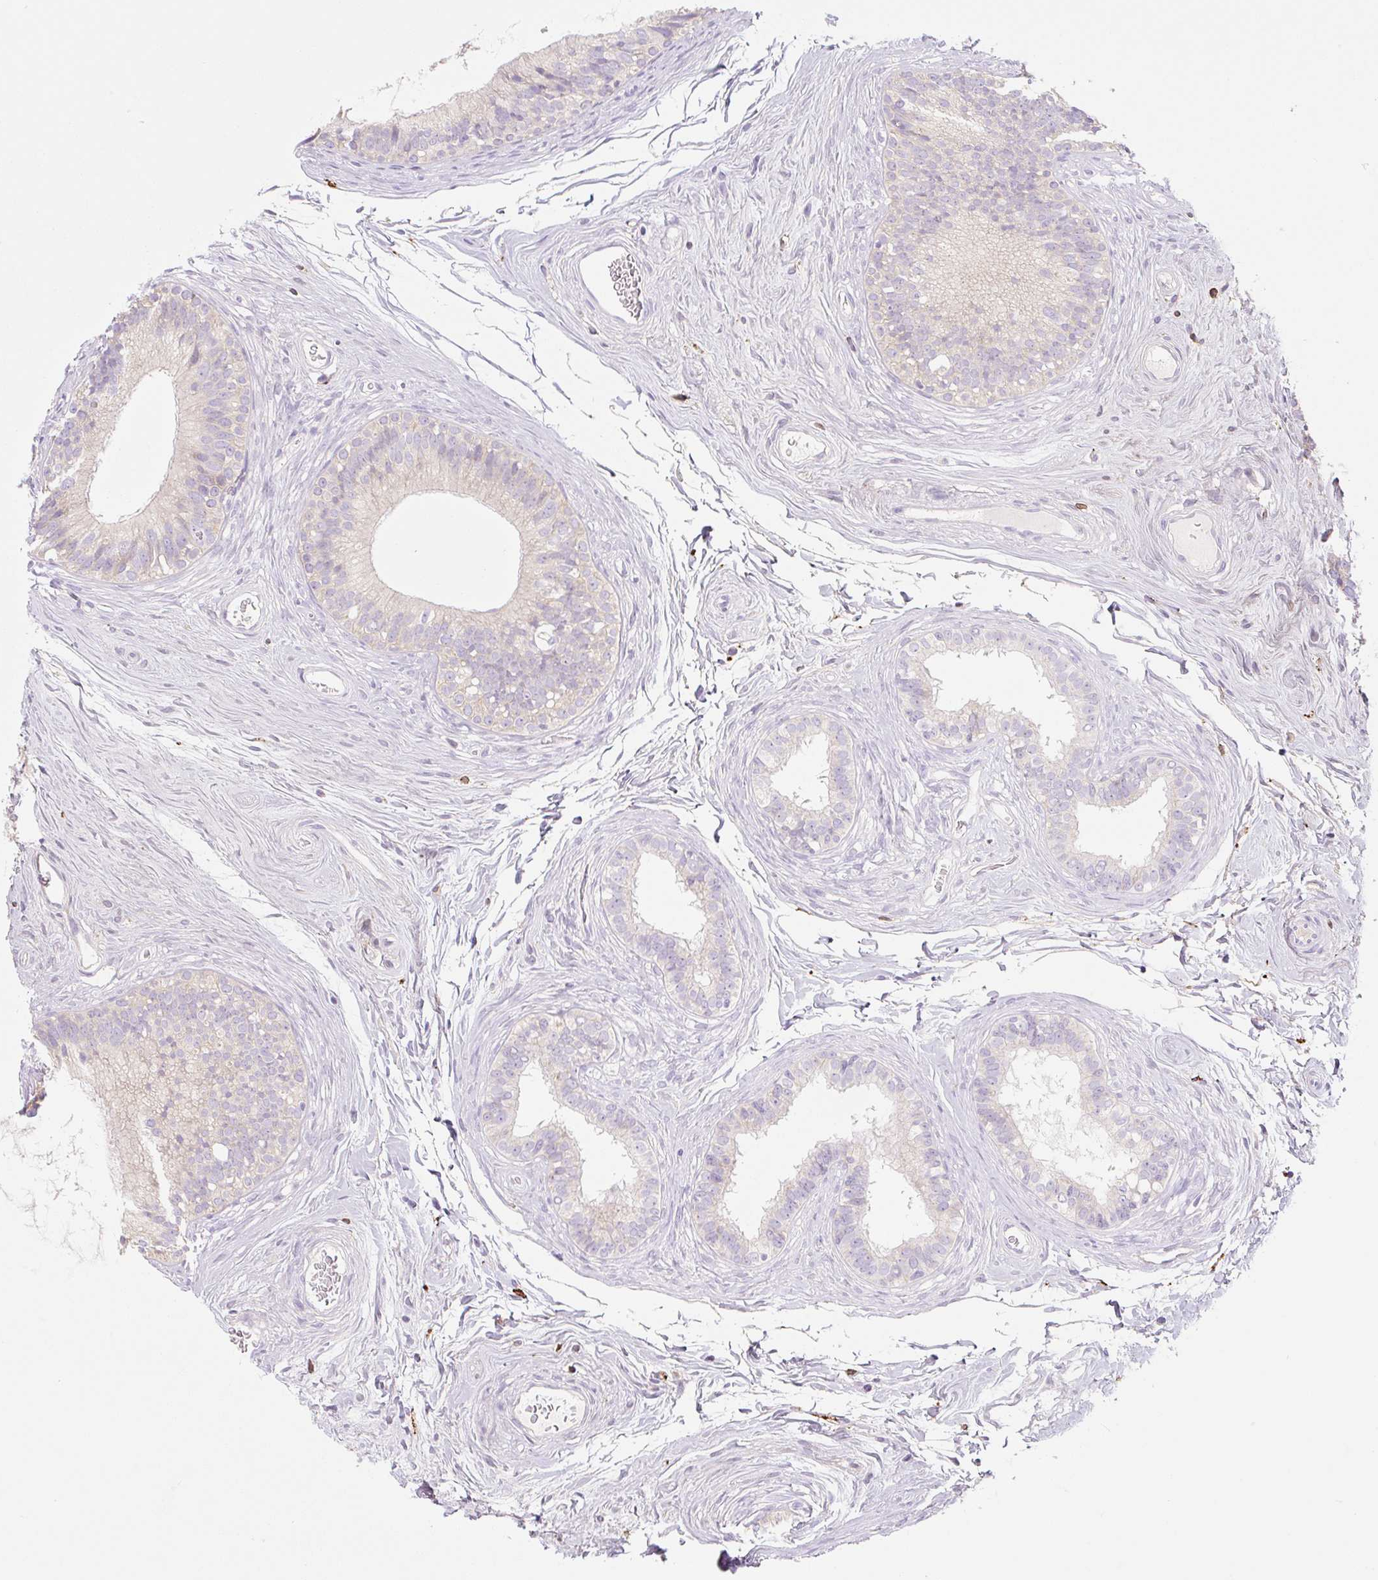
{"staining": {"intensity": "negative", "quantity": "none", "location": "none"}, "tissue": "epididymis", "cell_type": "Glandular cells", "image_type": "normal", "snomed": [{"axis": "morphology", "description": "Normal tissue, NOS"}, {"axis": "topography", "description": "Epididymis"}], "caption": "The micrograph shows no staining of glandular cells in unremarkable epididymis.", "gene": "LYVE1", "patient": {"sex": "male", "age": 33}}